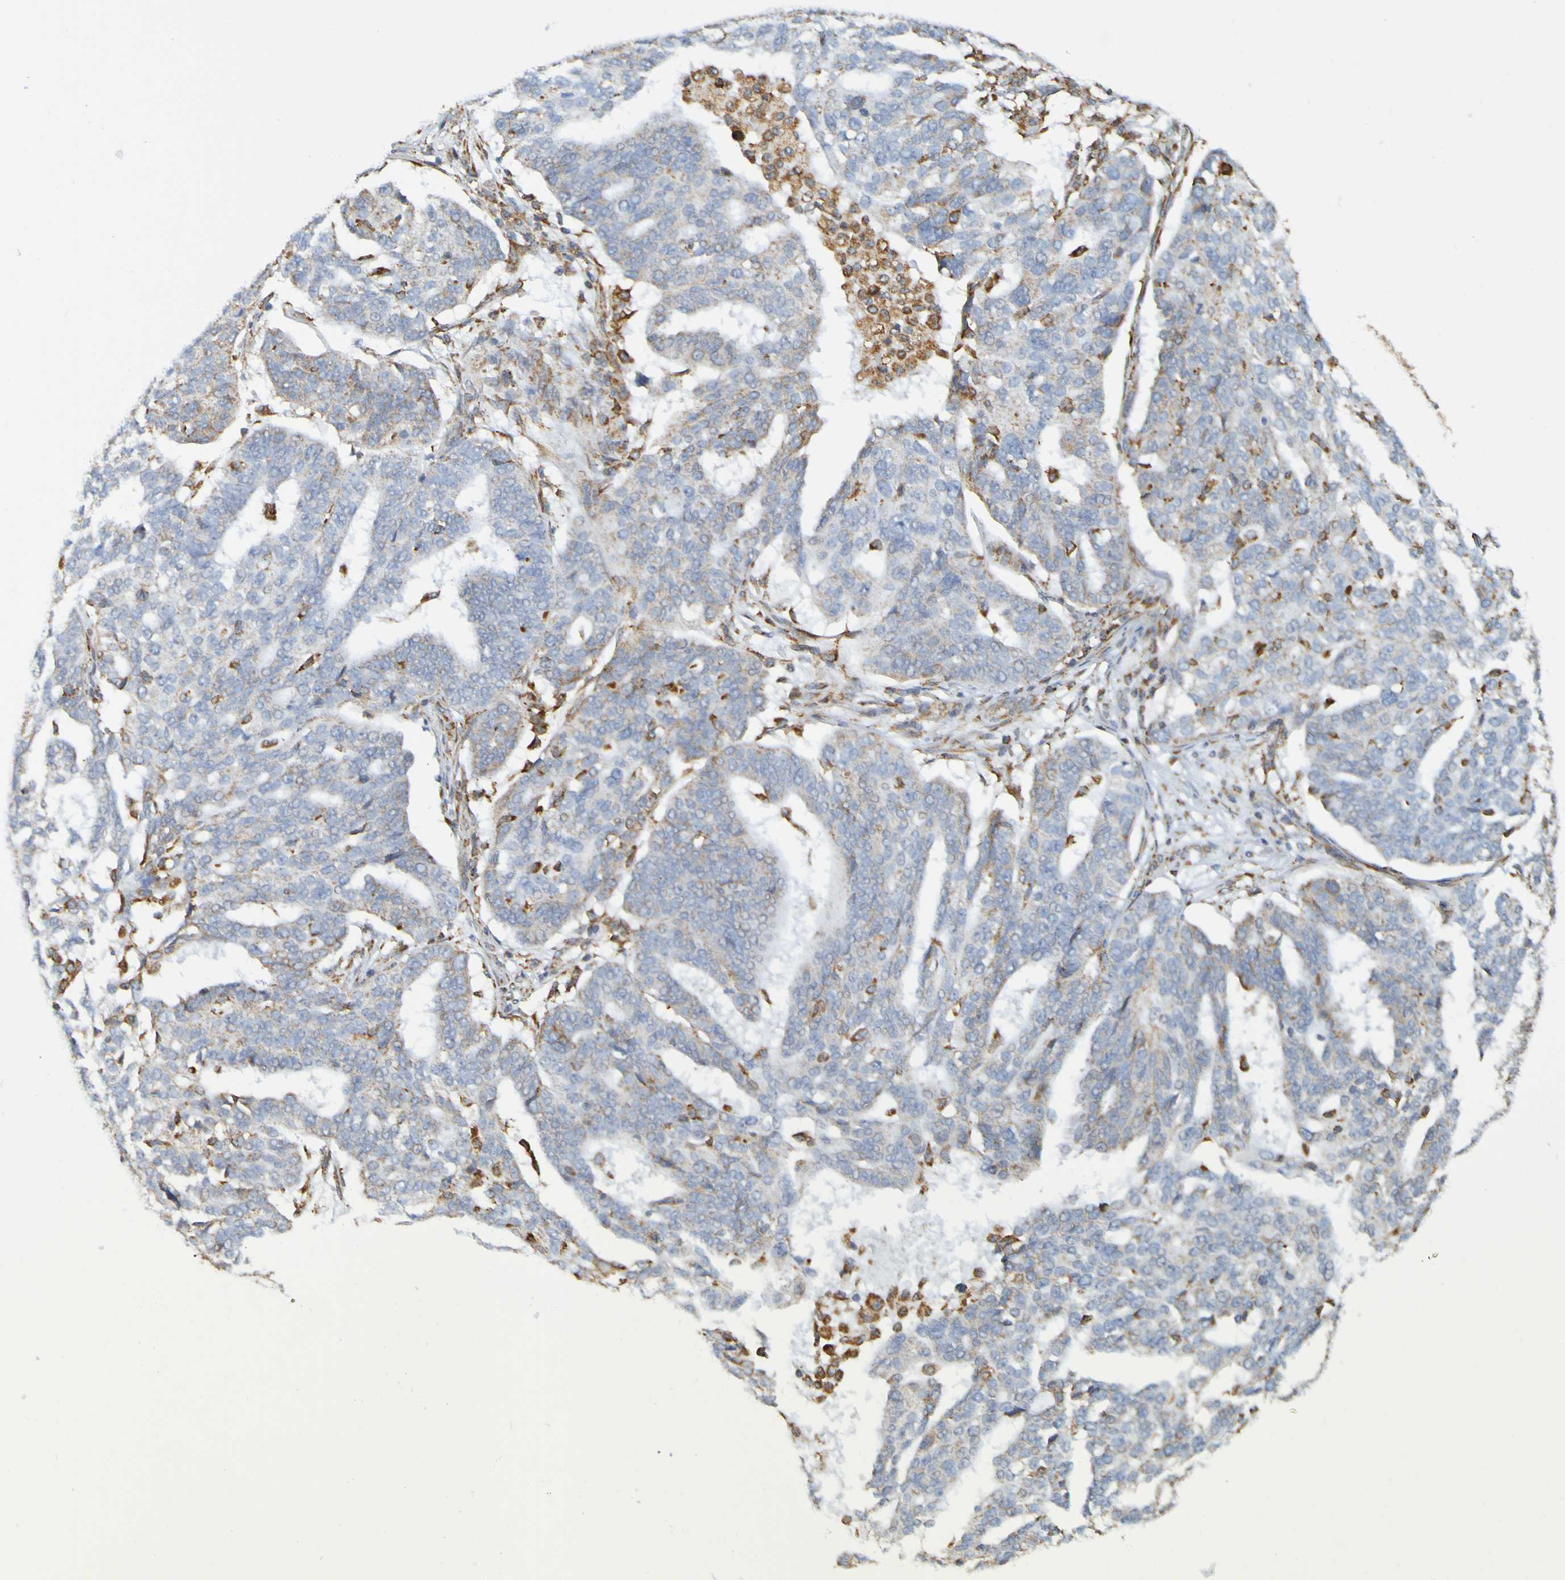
{"staining": {"intensity": "negative", "quantity": "none", "location": "none"}, "tissue": "ovarian cancer", "cell_type": "Tumor cells", "image_type": "cancer", "snomed": [{"axis": "morphology", "description": "Cystadenocarcinoma, serous, NOS"}, {"axis": "topography", "description": "Ovary"}], "caption": "Immunohistochemical staining of ovarian cancer exhibits no significant staining in tumor cells. (IHC, brightfield microscopy, high magnification).", "gene": "PDIA3", "patient": {"sex": "female", "age": 59}}